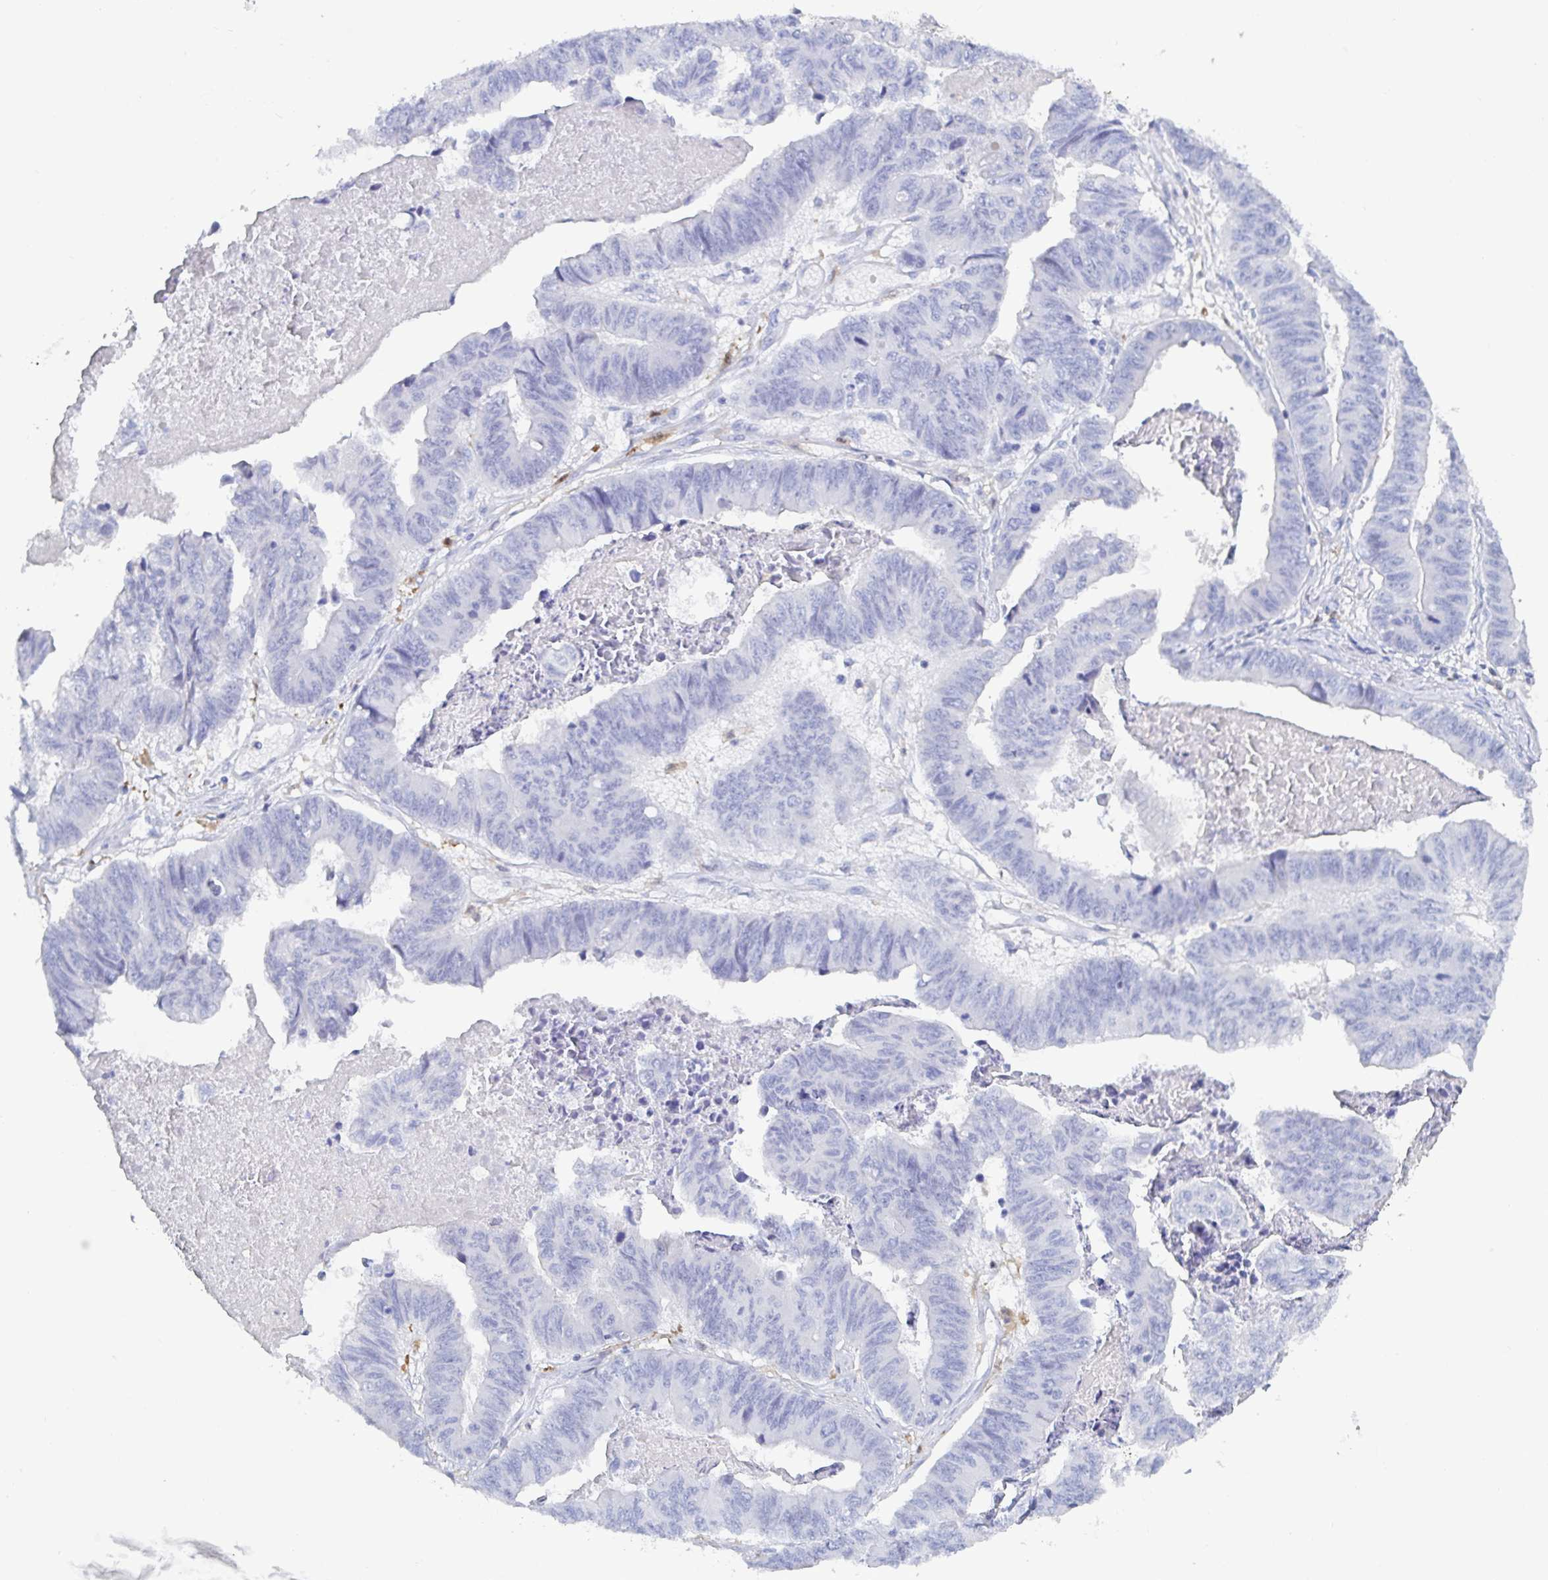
{"staining": {"intensity": "negative", "quantity": "none", "location": "none"}, "tissue": "stomach cancer", "cell_type": "Tumor cells", "image_type": "cancer", "snomed": [{"axis": "morphology", "description": "Adenocarcinoma, NOS"}, {"axis": "topography", "description": "Stomach, lower"}], "caption": "Tumor cells show no significant expression in stomach adenocarcinoma. (DAB (3,3'-diaminobenzidine) immunohistochemistry (IHC) visualized using brightfield microscopy, high magnification).", "gene": "OR2A4", "patient": {"sex": "male", "age": 77}}